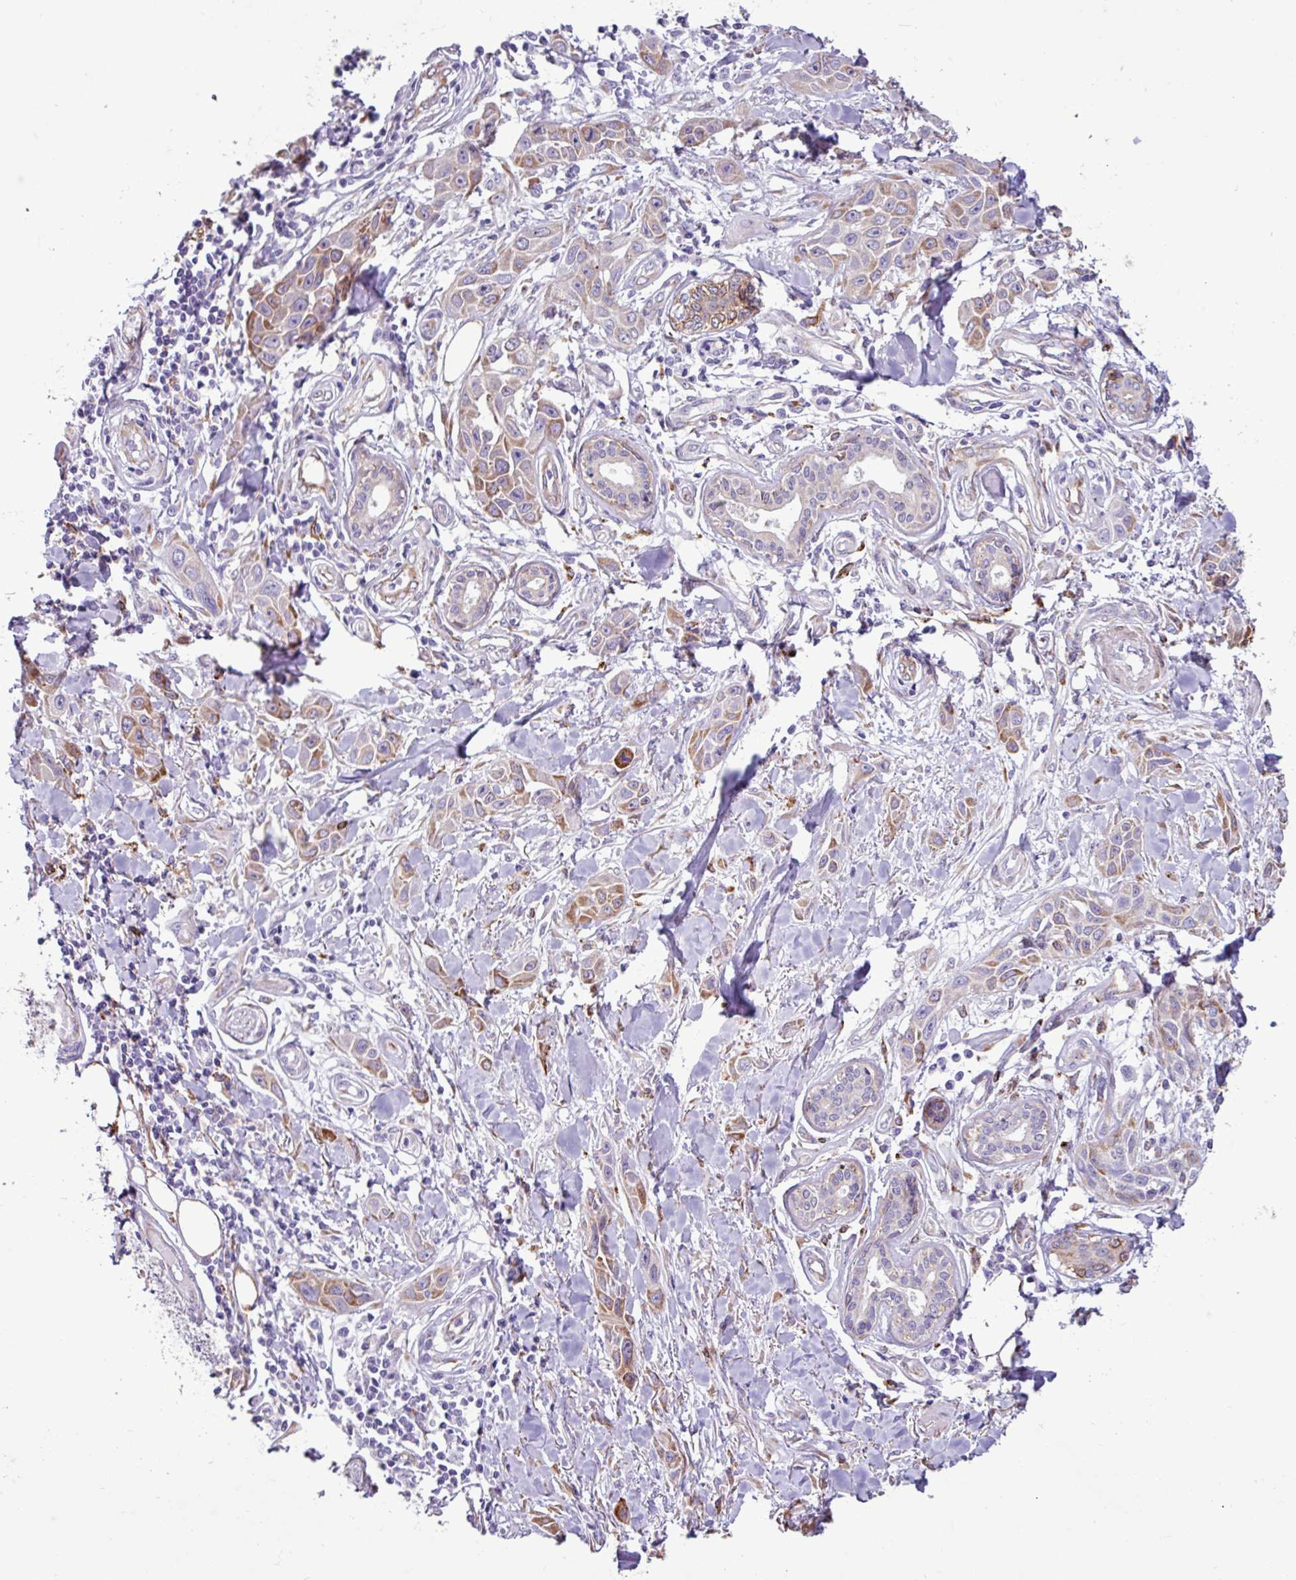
{"staining": {"intensity": "moderate", "quantity": "25%-75%", "location": "cytoplasmic/membranous"}, "tissue": "skin cancer", "cell_type": "Tumor cells", "image_type": "cancer", "snomed": [{"axis": "morphology", "description": "Squamous cell carcinoma, NOS"}, {"axis": "topography", "description": "Skin"}], "caption": "Human squamous cell carcinoma (skin) stained with a protein marker shows moderate staining in tumor cells.", "gene": "PPP1R35", "patient": {"sex": "female", "age": 69}}